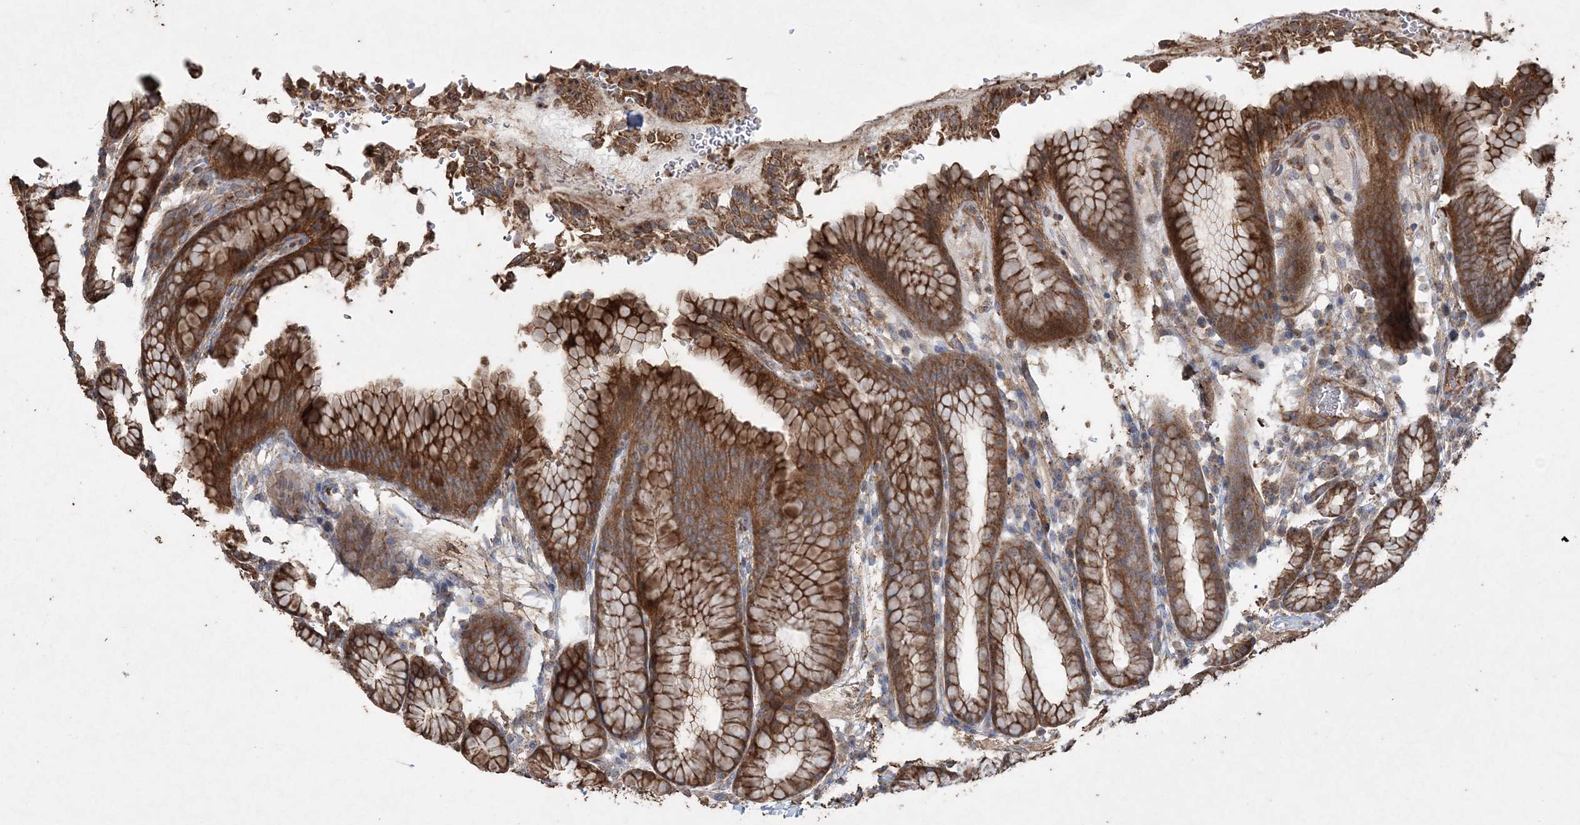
{"staining": {"intensity": "strong", "quantity": ">75%", "location": "cytoplasmic/membranous"}, "tissue": "stomach", "cell_type": "Glandular cells", "image_type": "normal", "snomed": [{"axis": "morphology", "description": "Normal tissue, NOS"}, {"axis": "topography", "description": "Stomach"}], "caption": "Brown immunohistochemical staining in benign stomach shows strong cytoplasmic/membranous expression in approximately >75% of glandular cells. Using DAB (brown) and hematoxylin (blue) stains, captured at high magnification using brightfield microscopy.", "gene": "TTC7A", "patient": {"sex": "male", "age": 42}}